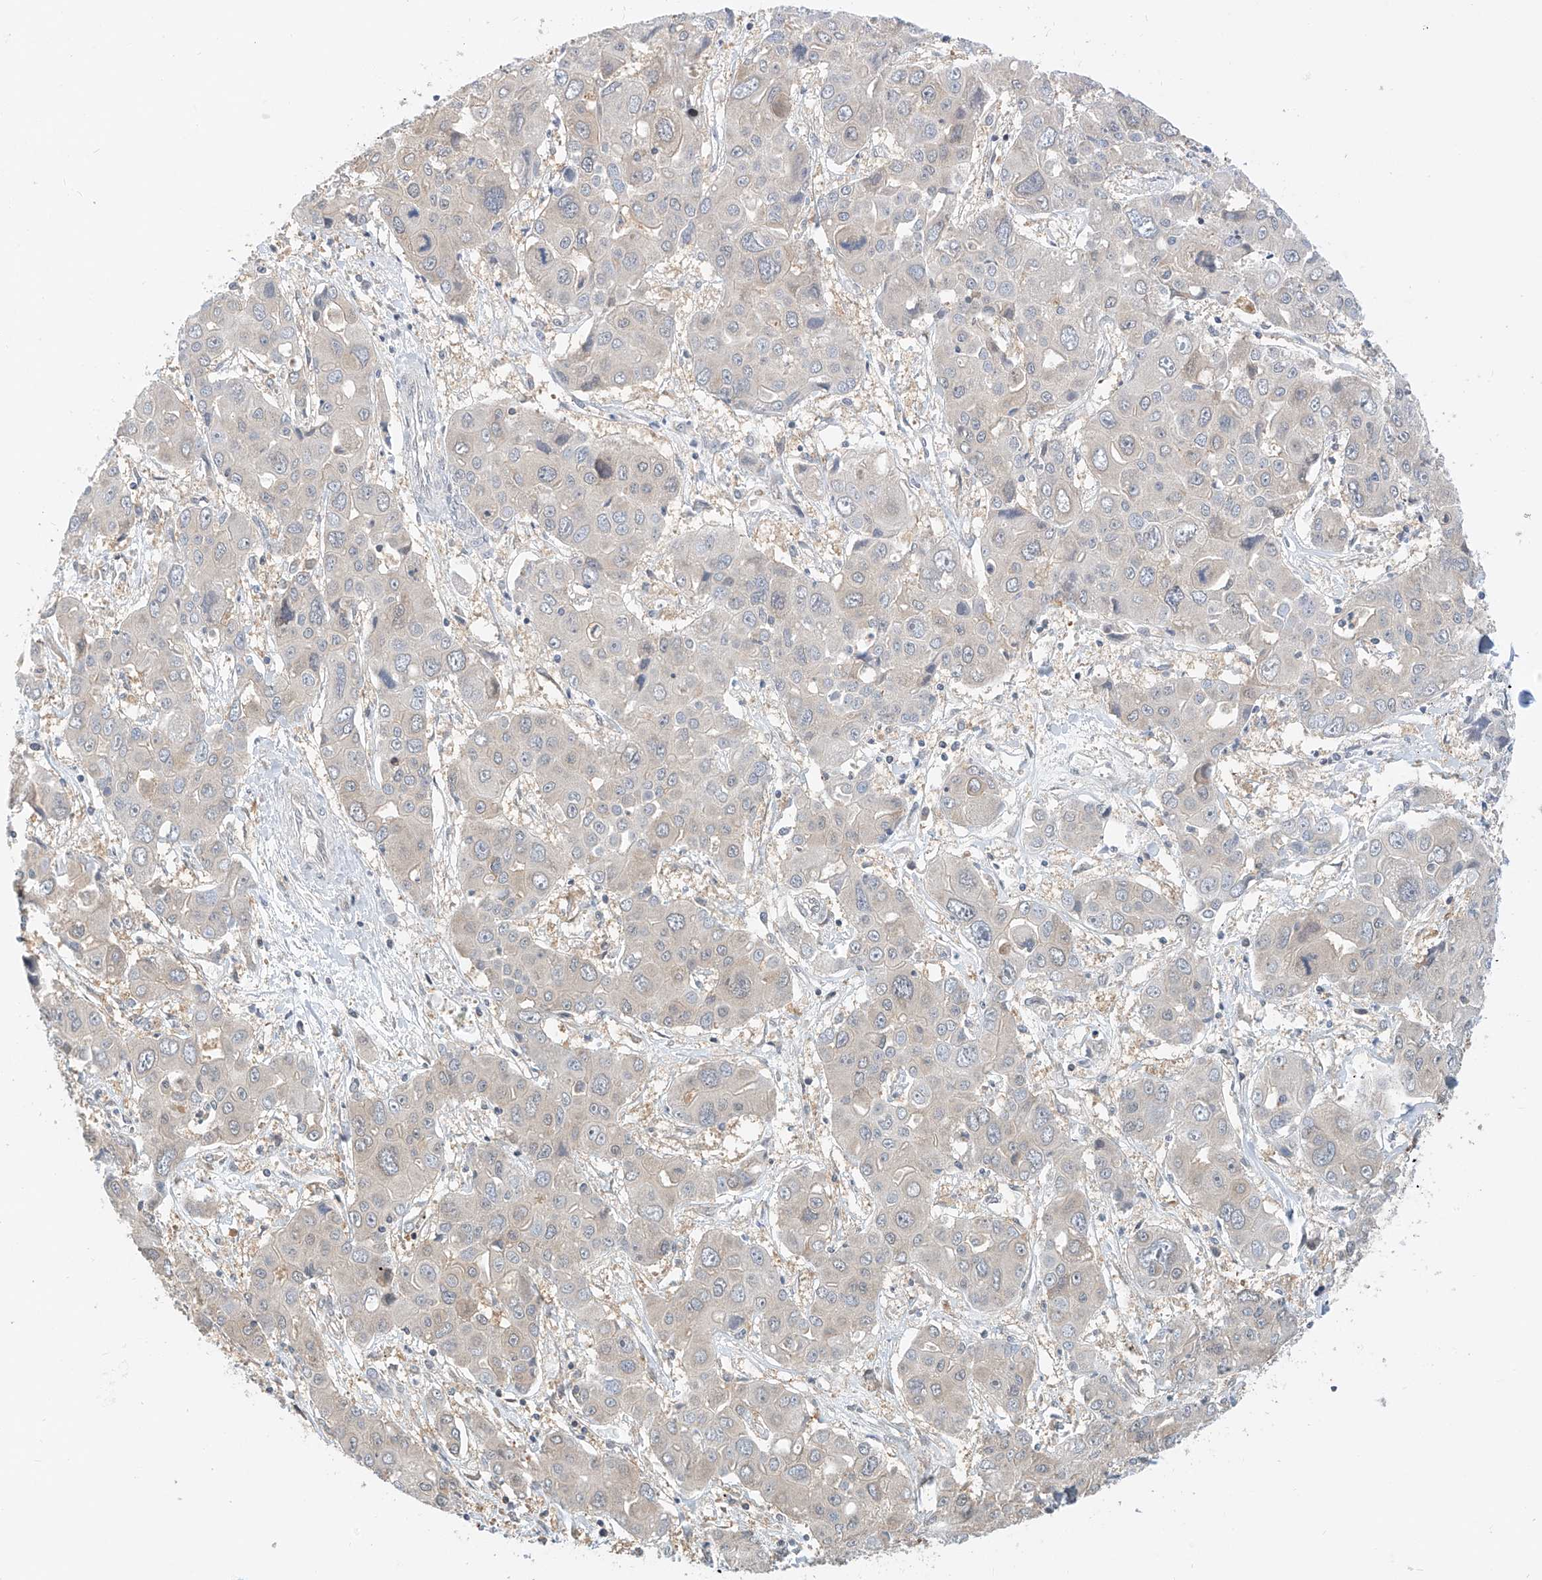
{"staining": {"intensity": "negative", "quantity": "none", "location": "none"}, "tissue": "liver cancer", "cell_type": "Tumor cells", "image_type": "cancer", "snomed": [{"axis": "morphology", "description": "Cholangiocarcinoma"}, {"axis": "topography", "description": "Liver"}], "caption": "Liver cancer stained for a protein using immunohistochemistry shows no positivity tumor cells.", "gene": "PPA2", "patient": {"sex": "male", "age": 67}}